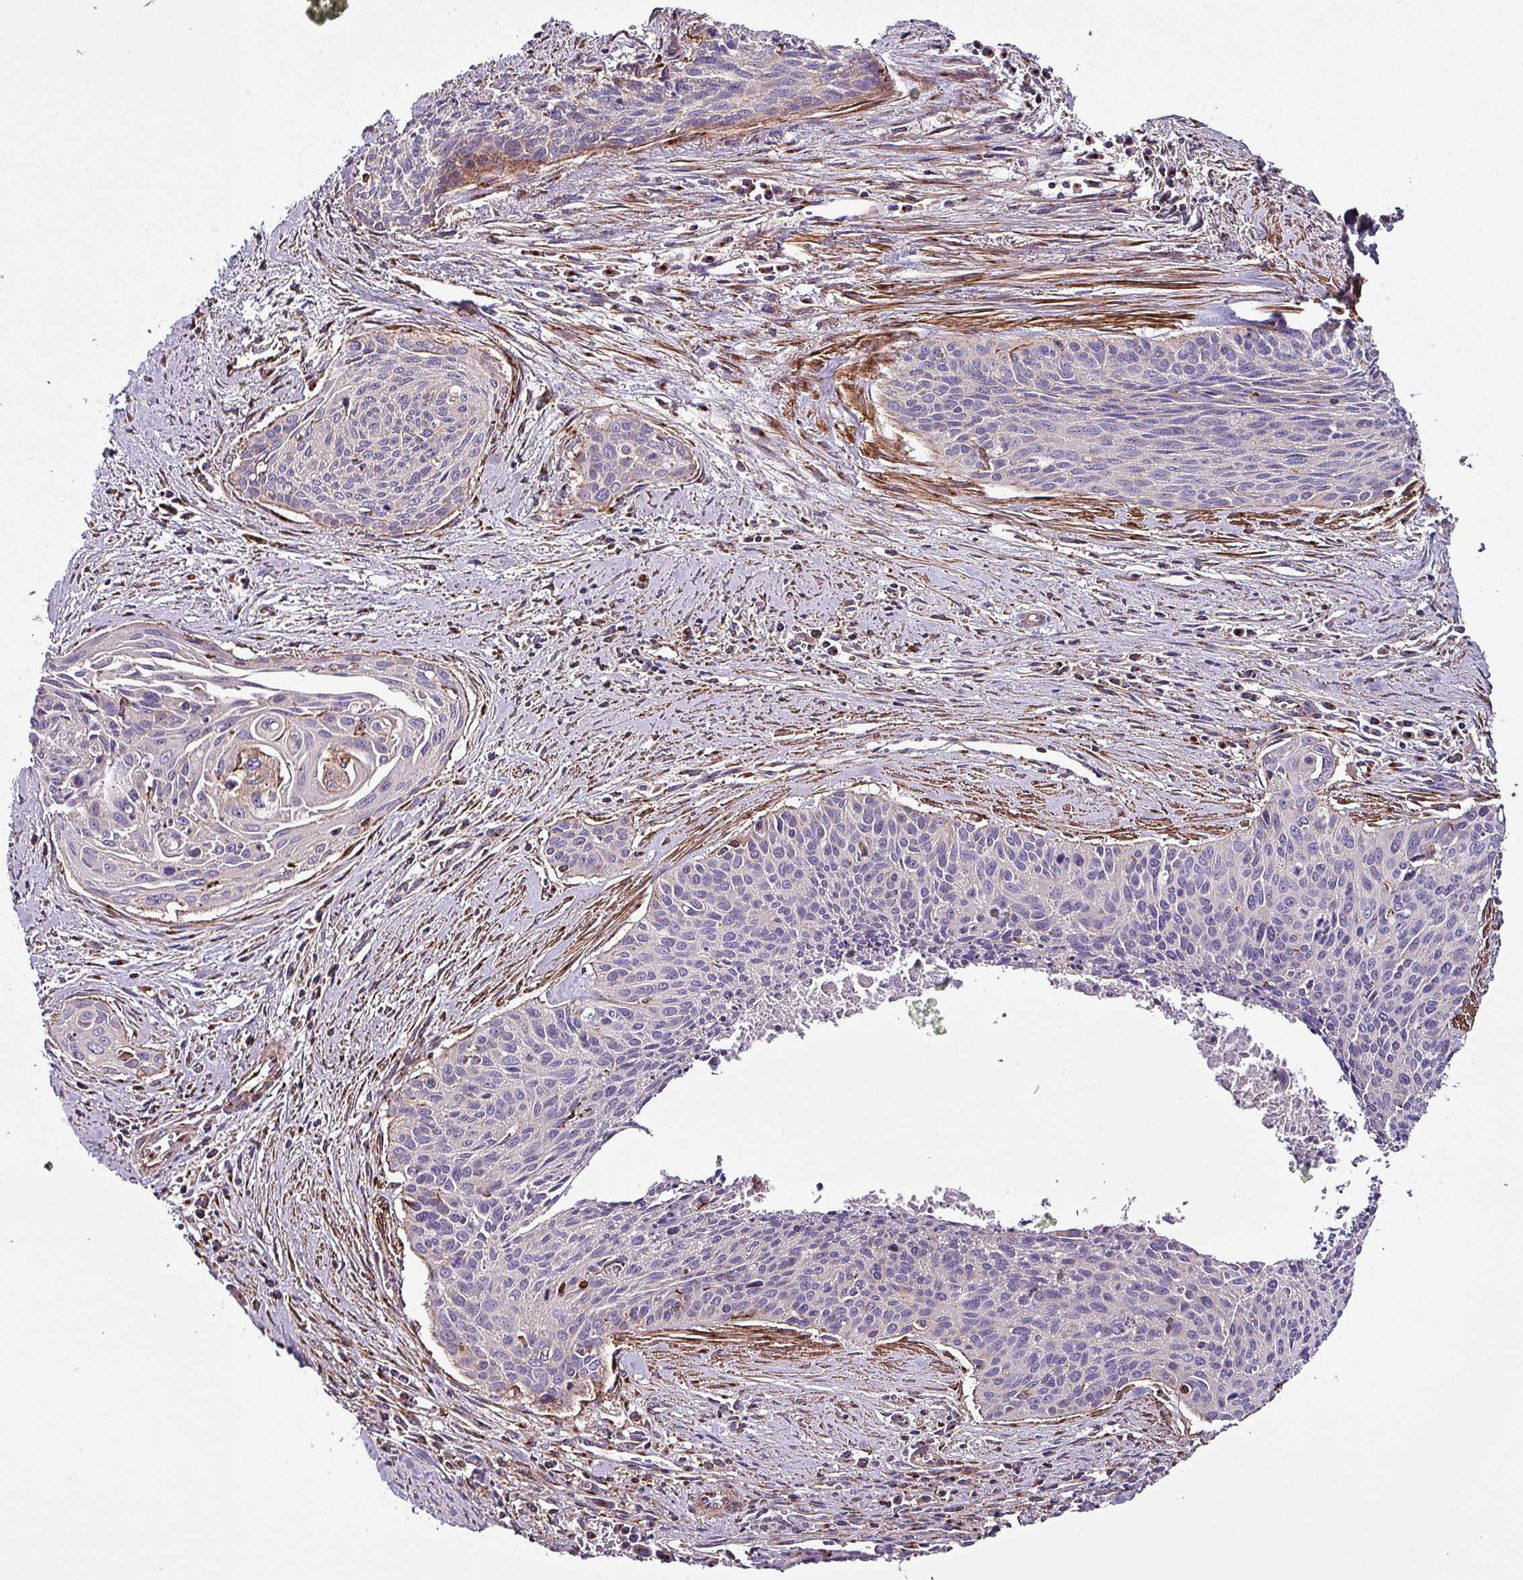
{"staining": {"intensity": "negative", "quantity": "none", "location": "none"}, "tissue": "cervical cancer", "cell_type": "Tumor cells", "image_type": "cancer", "snomed": [{"axis": "morphology", "description": "Squamous cell carcinoma, NOS"}, {"axis": "topography", "description": "Cervix"}], "caption": "Tumor cells show no significant staining in cervical cancer.", "gene": "VAMP4", "patient": {"sex": "female", "age": 55}}